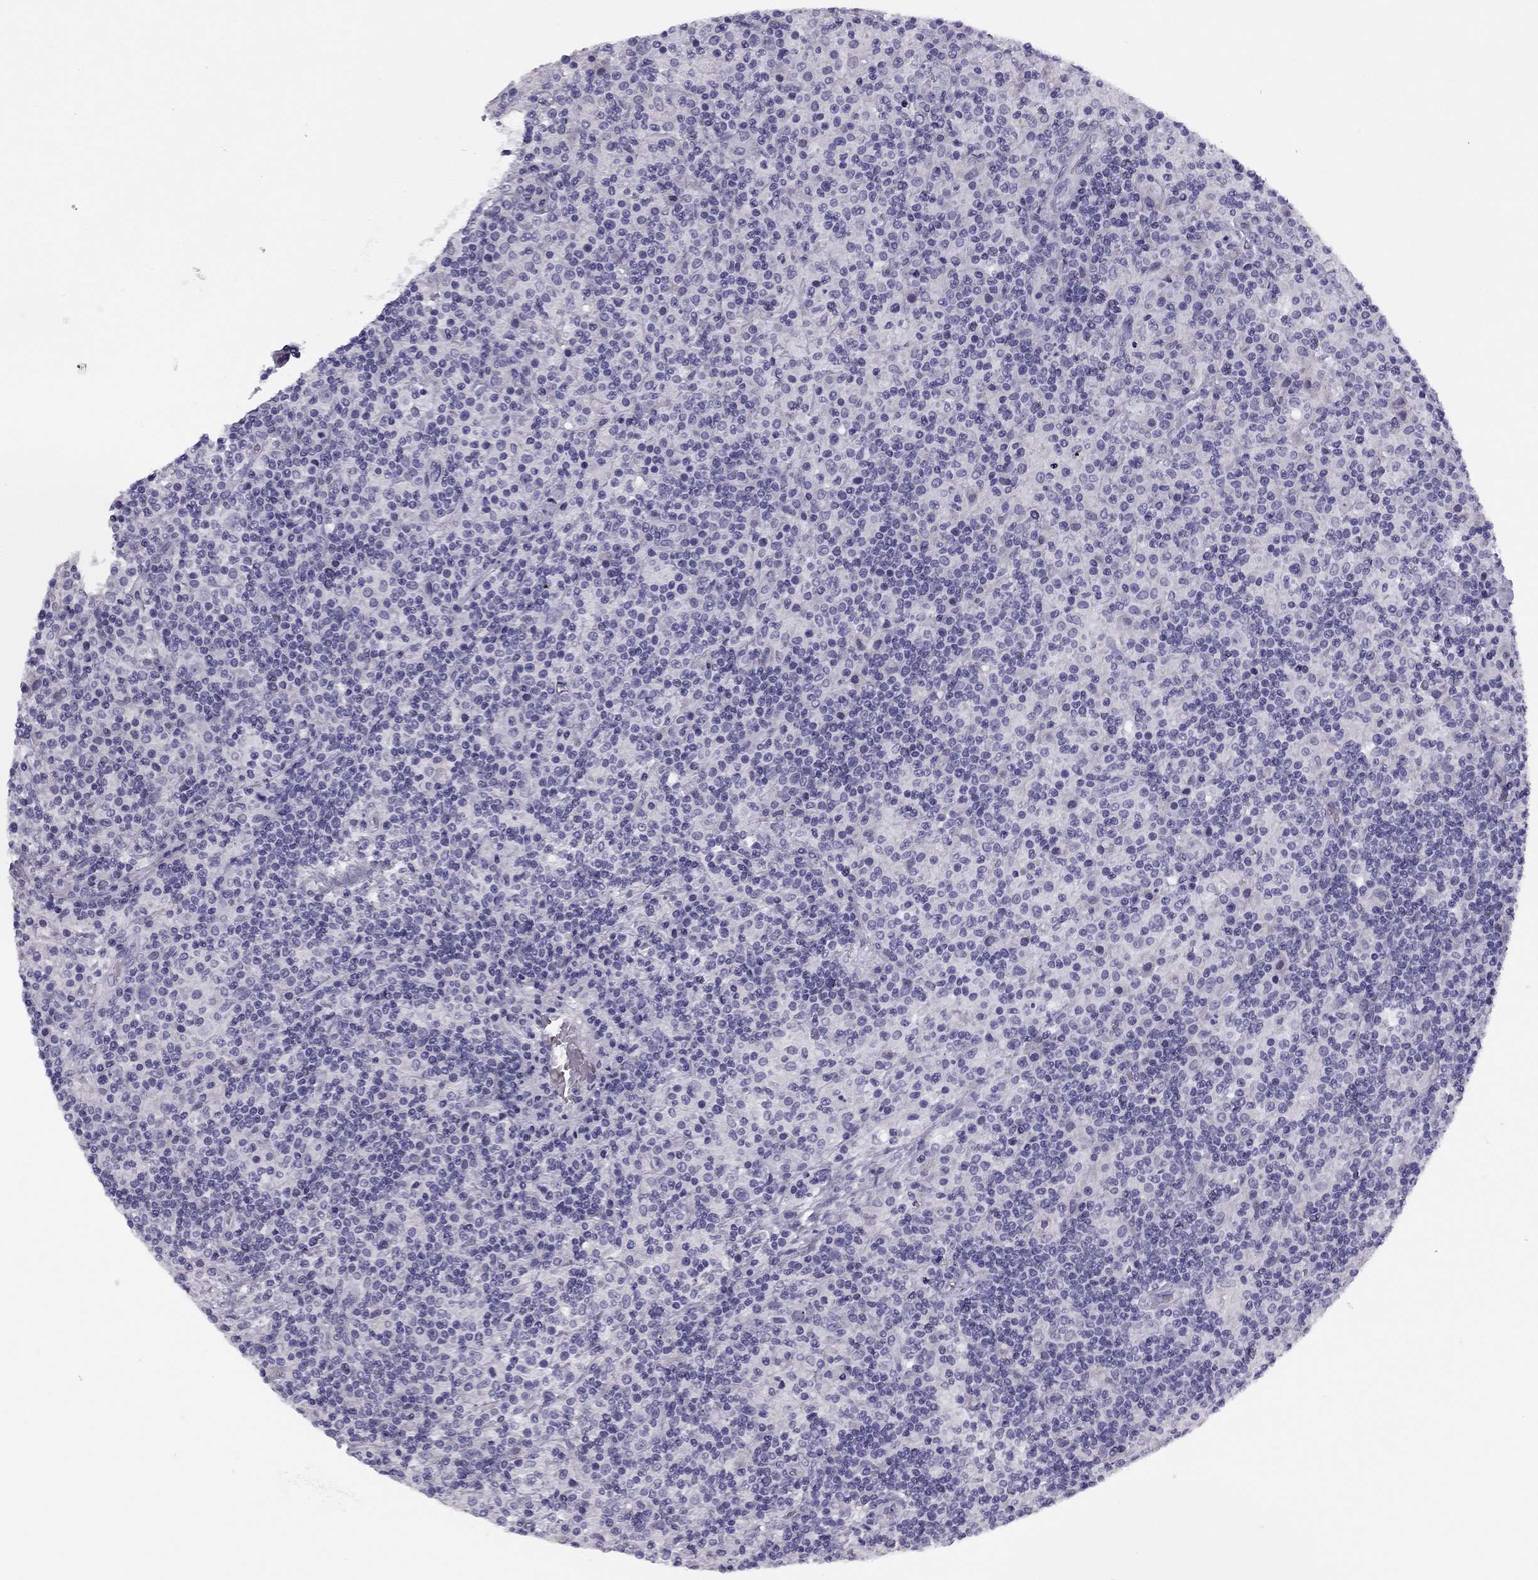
{"staining": {"intensity": "negative", "quantity": "none", "location": "none"}, "tissue": "lymphoma", "cell_type": "Tumor cells", "image_type": "cancer", "snomed": [{"axis": "morphology", "description": "Hodgkin's disease, NOS"}, {"axis": "topography", "description": "Lymph node"}], "caption": "There is no significant positivity in tumor cells of Hodgkin's disease. (DAB (3,3'-diaminobenzidine) IHC with hematoxylin counter stain).", "gene": "MC5R", "patient": {"sex": "male", "age": 70}}